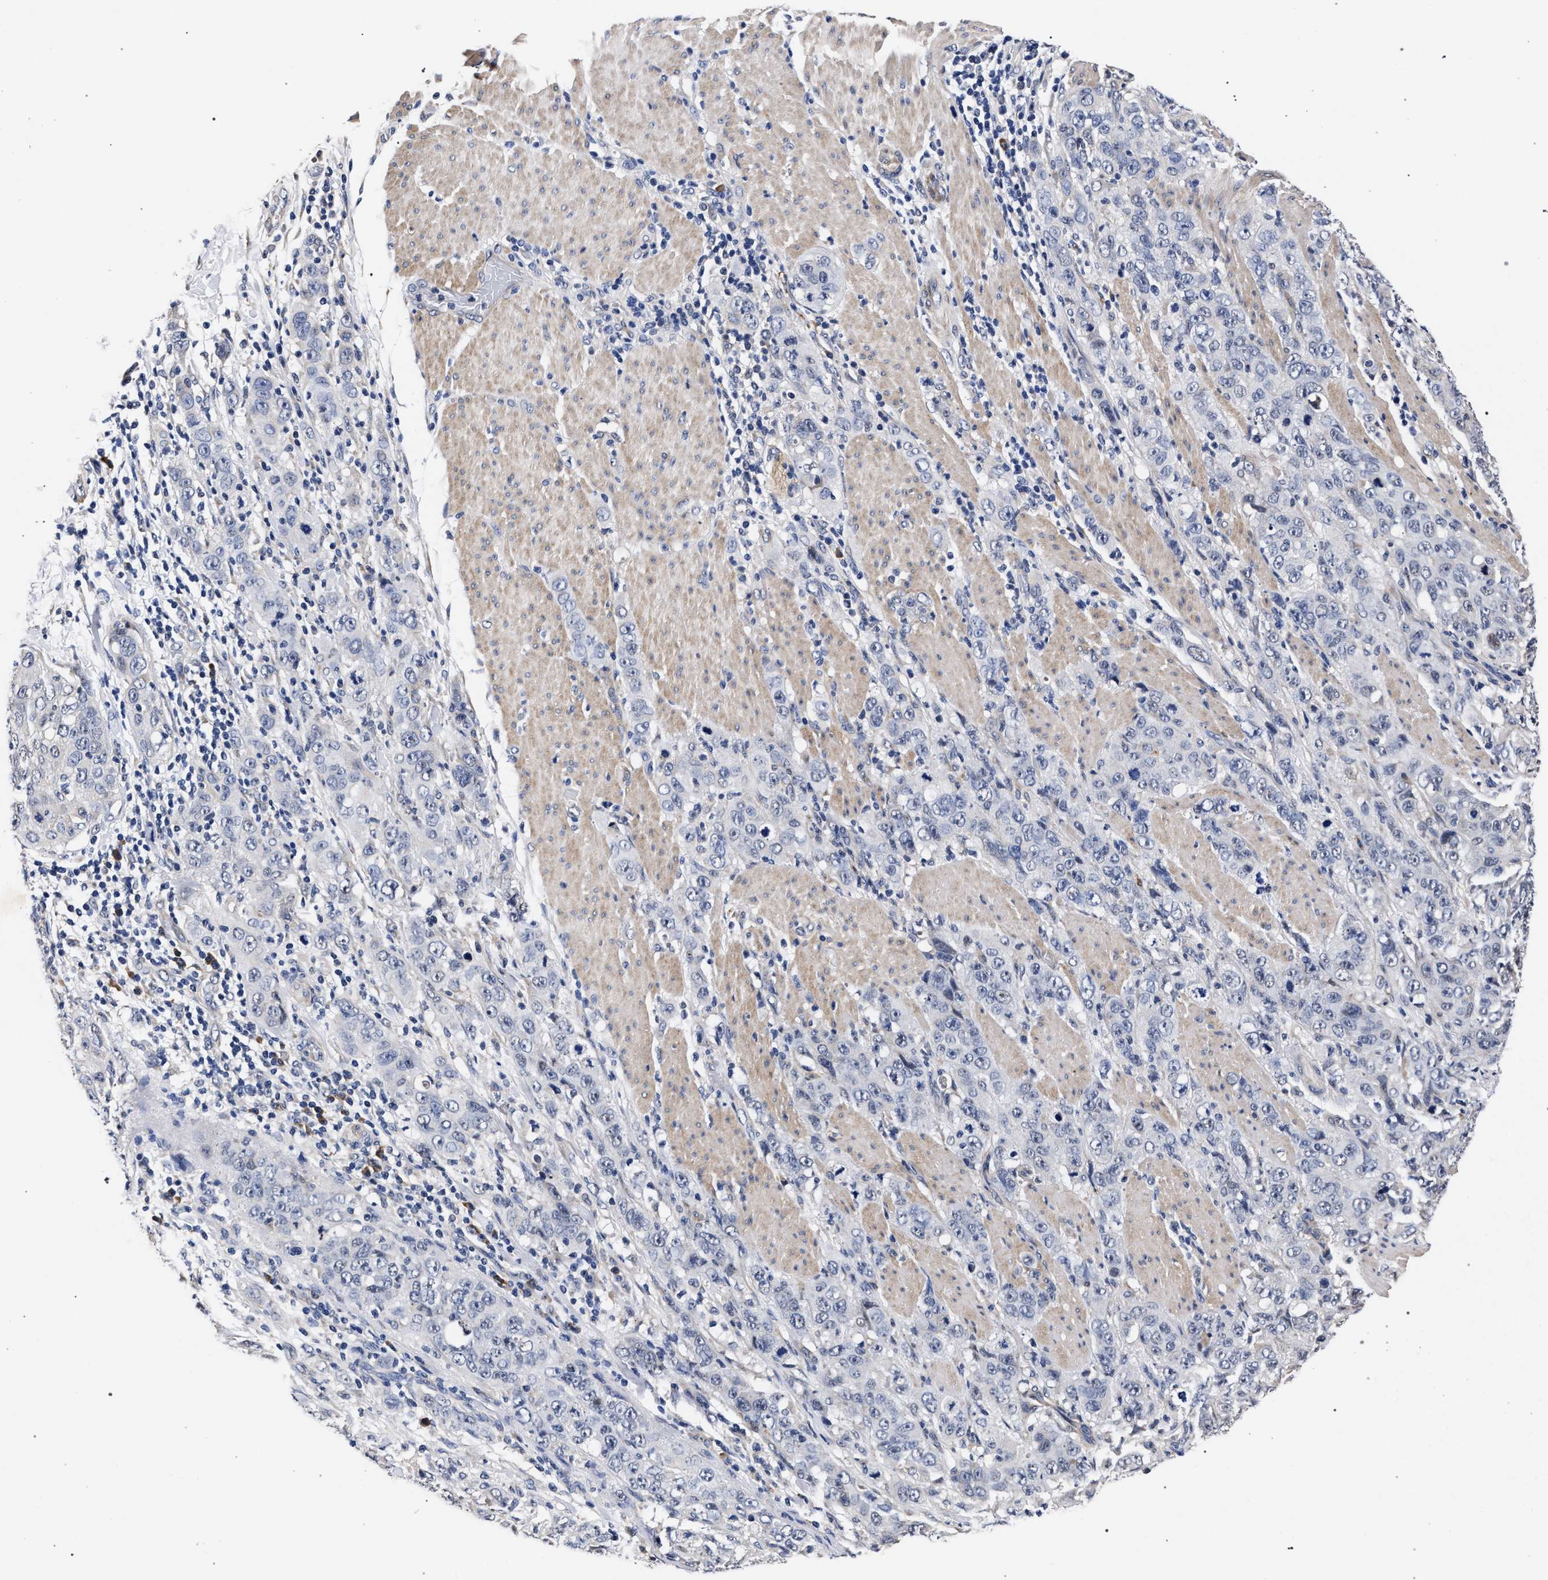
{"staining": {"intensity": "negative", "quantity": "none", "location": "none"}, "tissue": "stomach cancer", "cell_type": "Tumor cells", "image_type": "cancer", "snomed": [{"axis": "morphology", "description": "Adenocarcinoma, NOS"}, {"axis": "topography", "description": "Stomach"}], "caption": "The IHC histopathology image has no significant positivity in tumor cells of adenocarcinoma (stomach) tissue.", "gene": "CFAP95", "patient": {"sex": "male", "age": 48}}